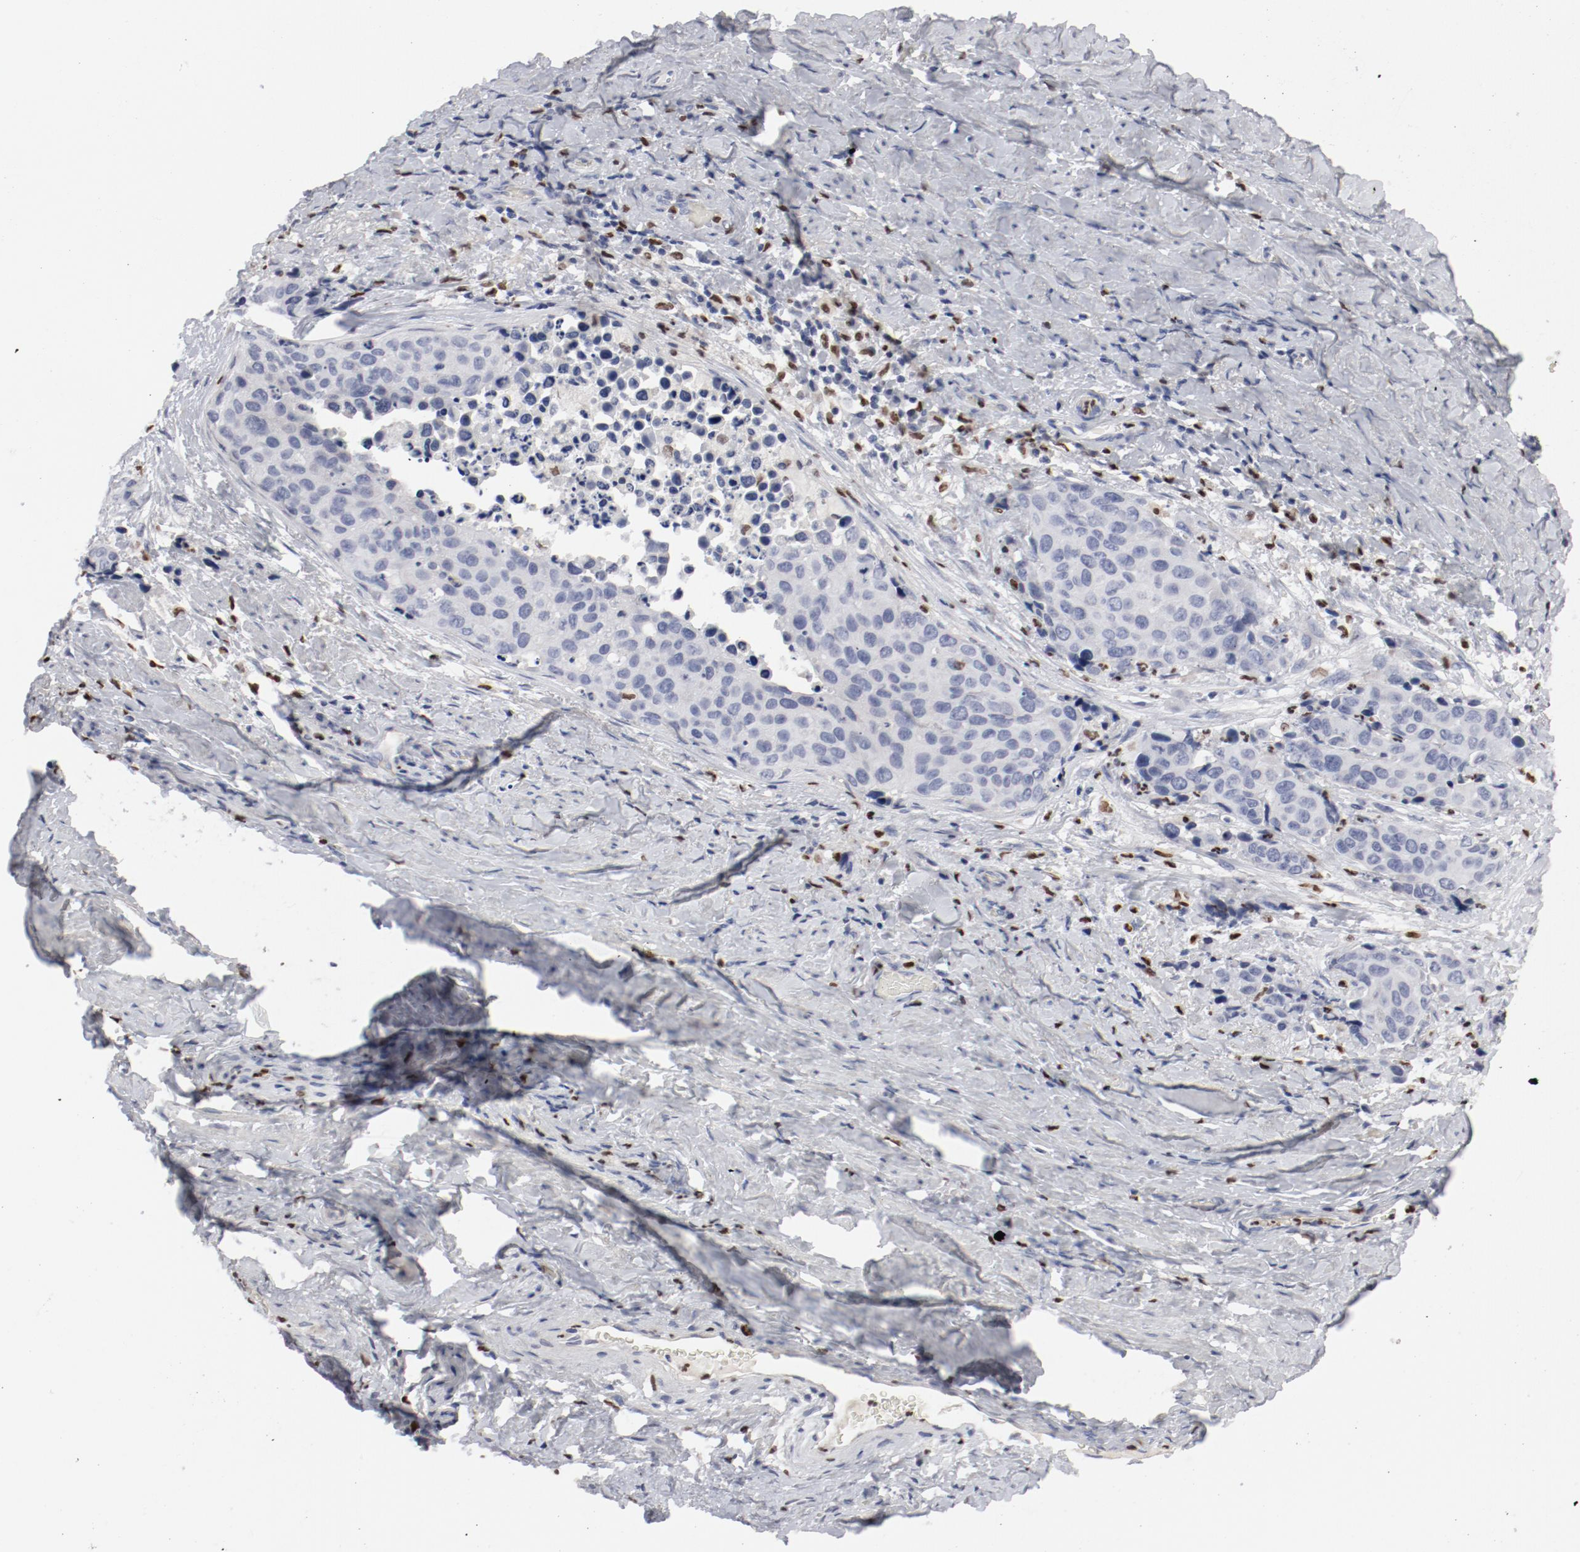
{"staining": {"intensity": "negative", "quantity": "none", "location": "none"}, "tissue": "cervical cancer", "cell_type": "Tumor cells", "image_type": "cancer", "snomed": [{"axis": "morphology", "description": "Squamous cell carcinoma, NOS"}, {"axis": "topography", "description": "Cervix"}], "caption": "Protein analysis of cervical cancer exhibits no significant expression in tumor cells.", "gene": "SPI1", "patient": {"sex": "female", "age": 54}}